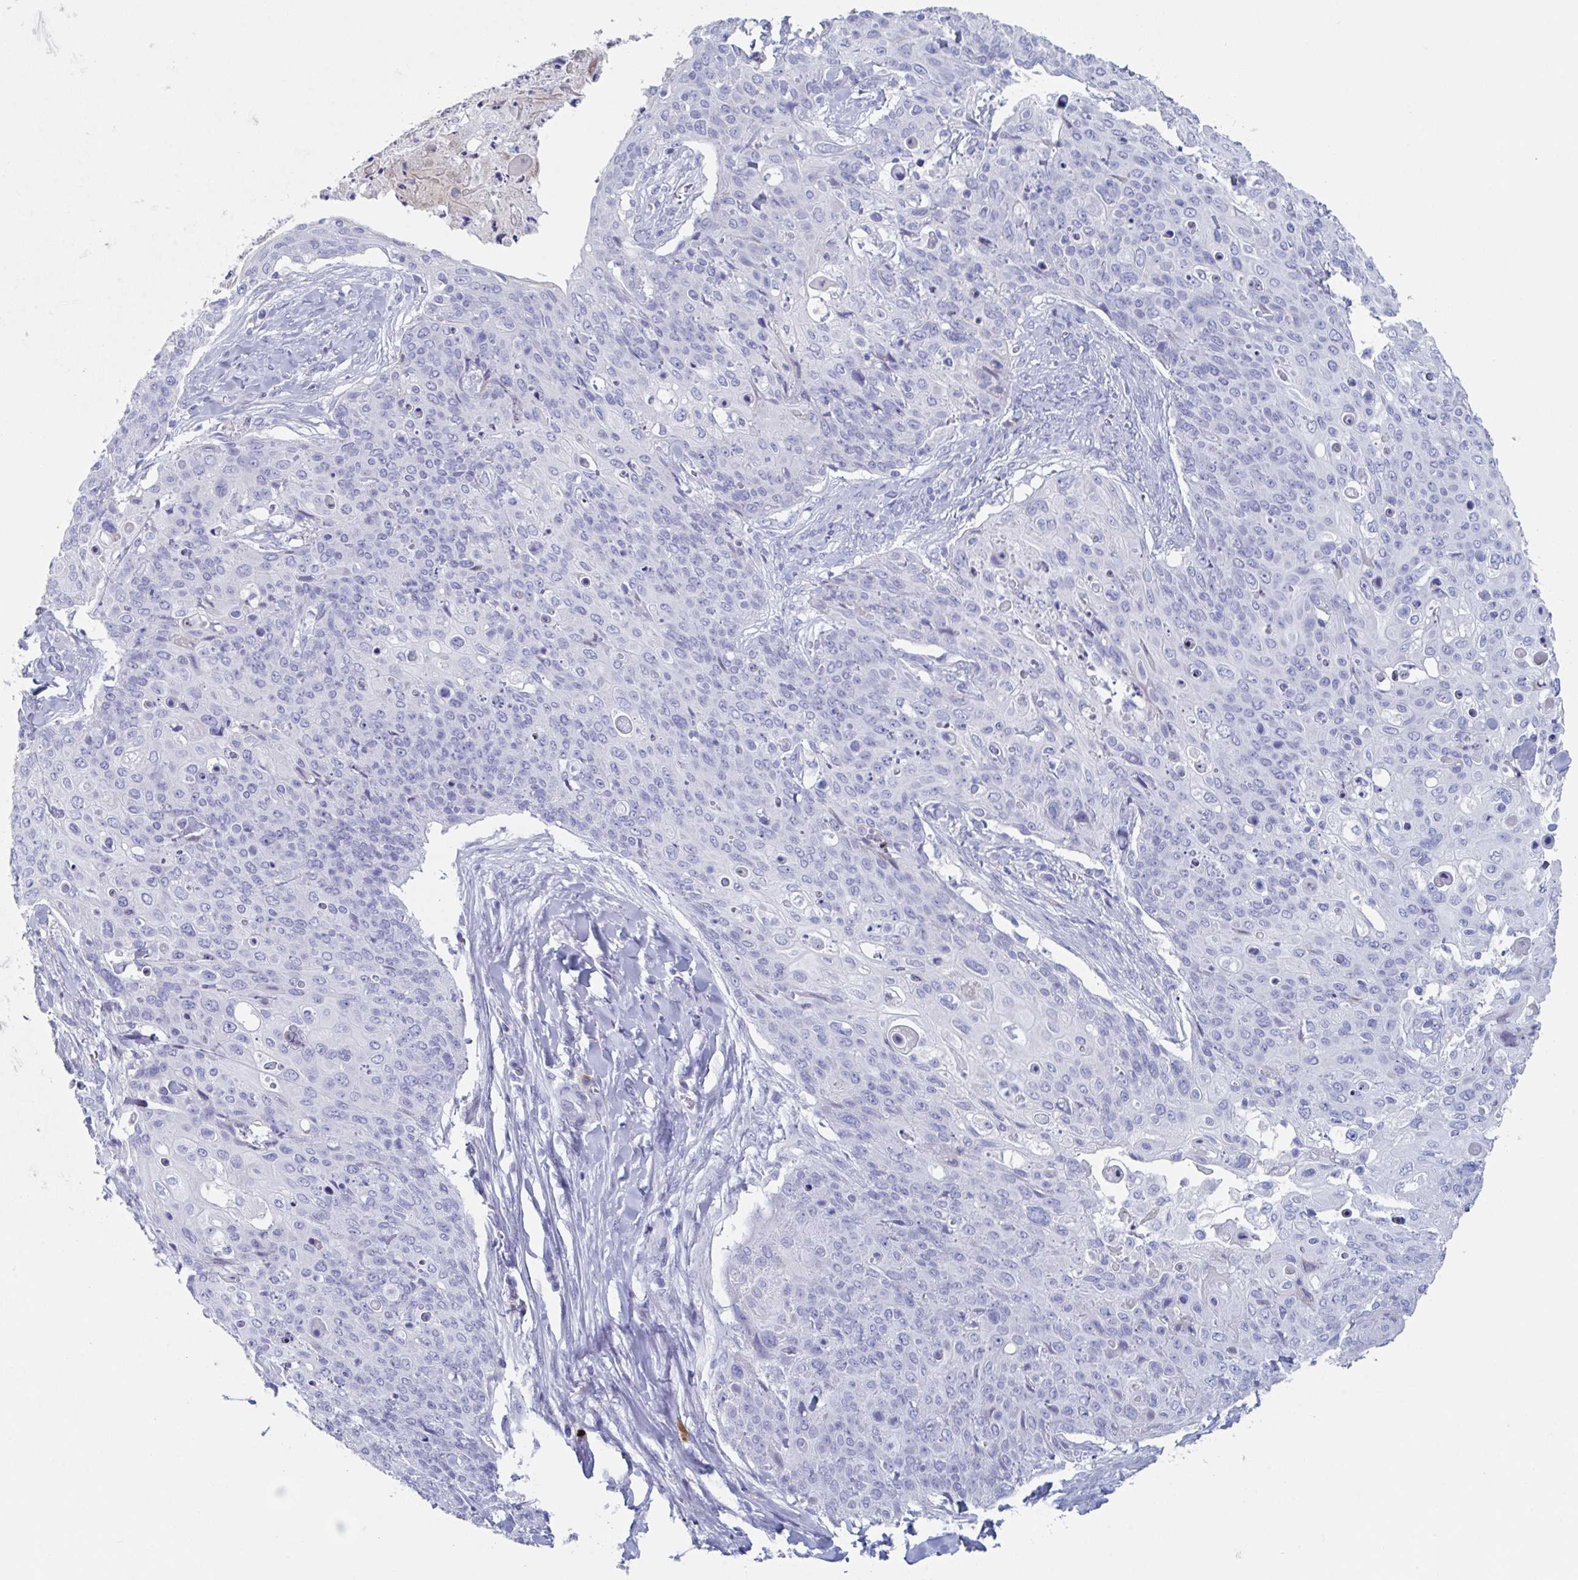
{"staining": {"intensity": "negative", "quantity": "none", "location": "none"}, "tissue": "skin cancer", "cell_type": "Tumor cells", "image_type": "cancer", "snomed": [{"axis": "morphology", "description": "Squamous cell carcinoma, NOS"}, {"axis": "topography", "description": "Skin"}, {"axis": "topography", "description": "Vulva"}], "caption": "High power microscopy histopathology image of an IHC image of skin cancer (squamous cell carcinoma), revealing no significant positivity in tumor cells.", "gene": "NT5C3B", "patient": {"sex": "female", "age": 85}}